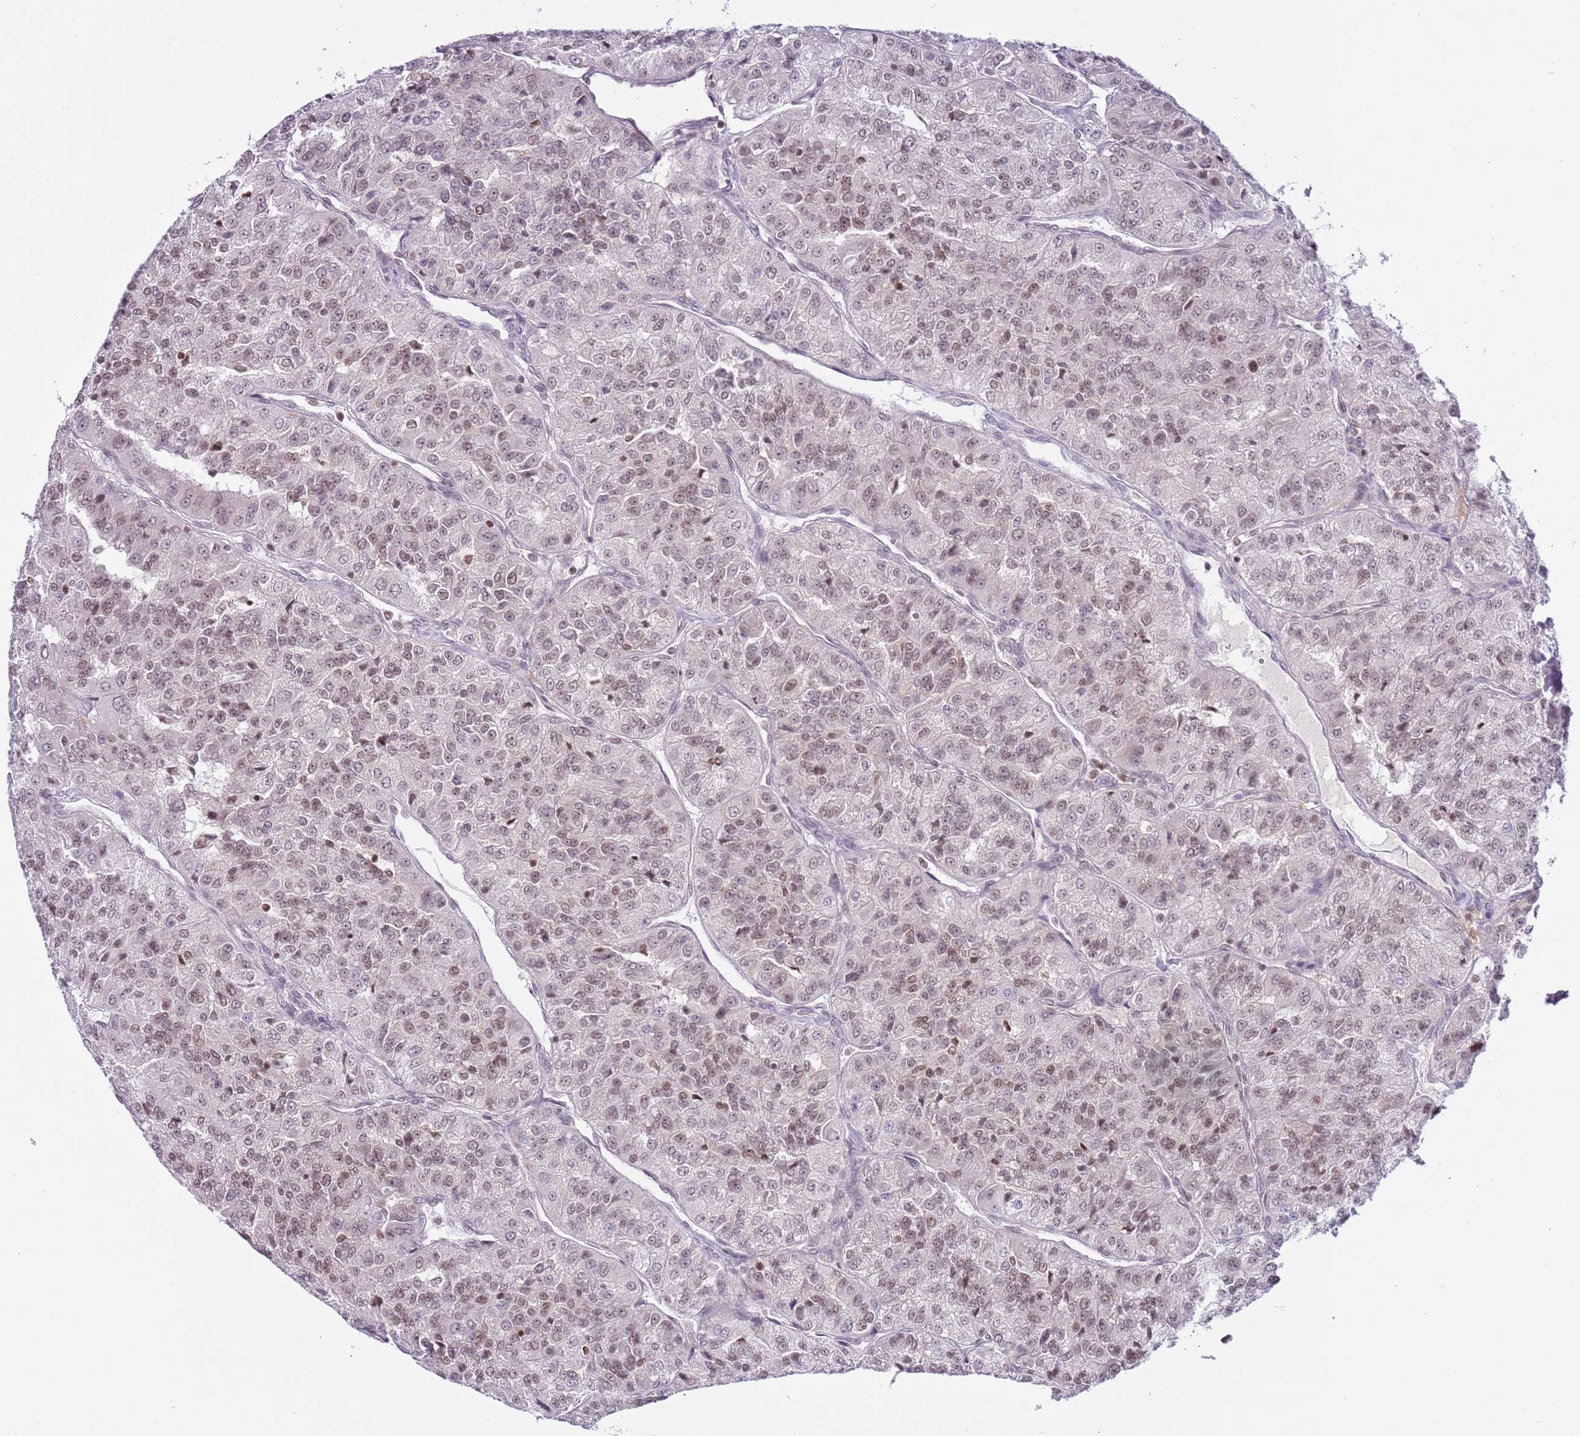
{"staining": {"intensity": "weak", "quantity": "25%-75%", "location": "nuclear"}, "tissue": "renal cancer", "cell_type": "Tumor cells", "image_type": "cancer", "snomed": [{"axis": "morphology", "description": "Adenocarcinoma, NOS"}, {"axis": "topography", "description": "Kidney"}], "caption": "Protein analysis of renal cancer tissue demonstrates weak nuclear positivity in about 25%-75% of tumor cells.", "gene": "SELENOH", "patient": {"sex": "female", "age": 63}}